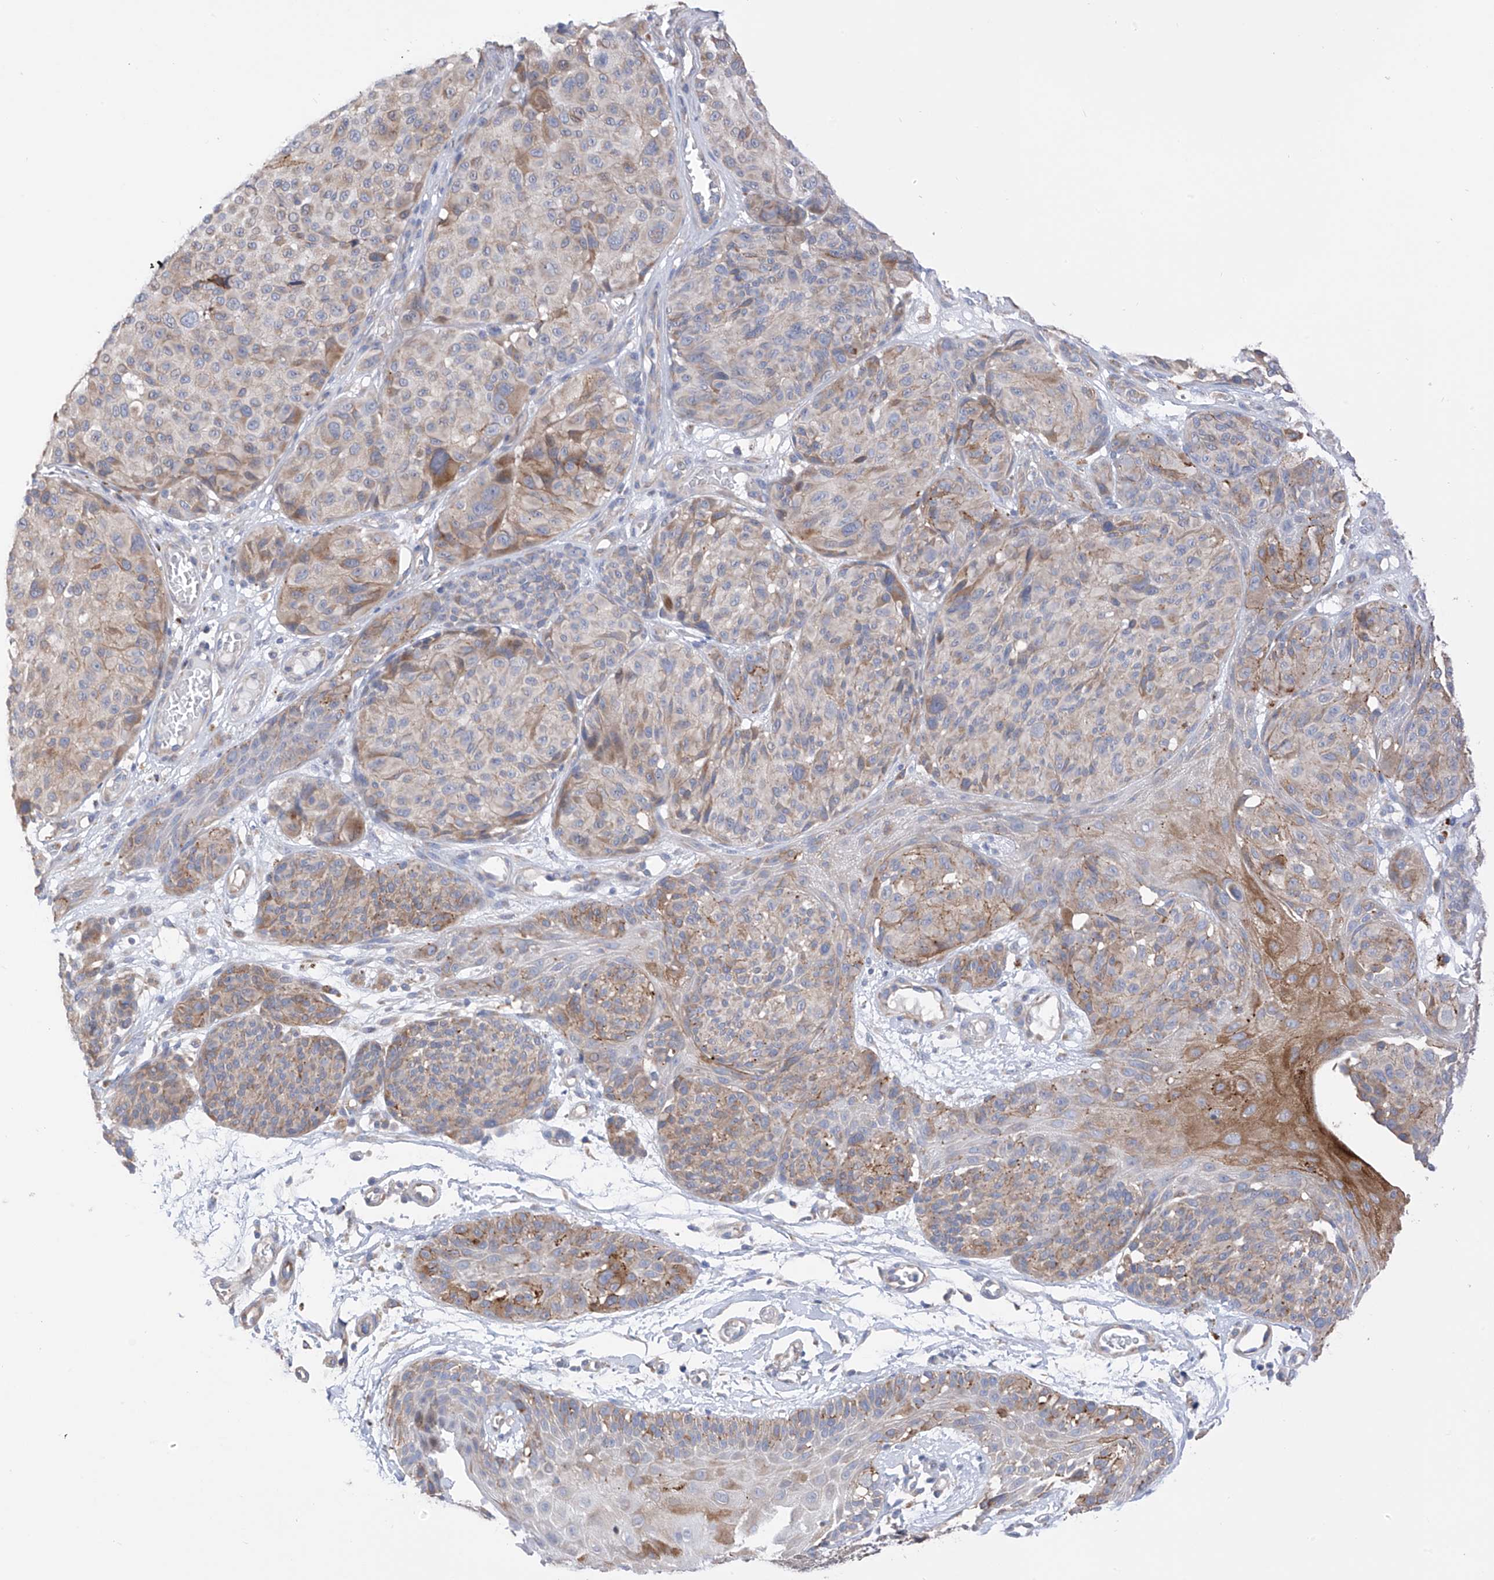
{"staining": {"intensity": "negative", "quantity": "none", "location": "none"}, "tissue": "melanoma", "cell_type": "Tumor cells", "image_type": "cancer", "snomed": [{"axis": "morphology", "description": "Malignant melanoma, NOS"}, {"axis": "topography", "description": "Skin"}], "caption": "Human melanoma stained for a protein using immunohistochemistry exhibits no positivity in tumor cells.", "gene": "REC8", "patient": {"sex": "male", "age": 83}}